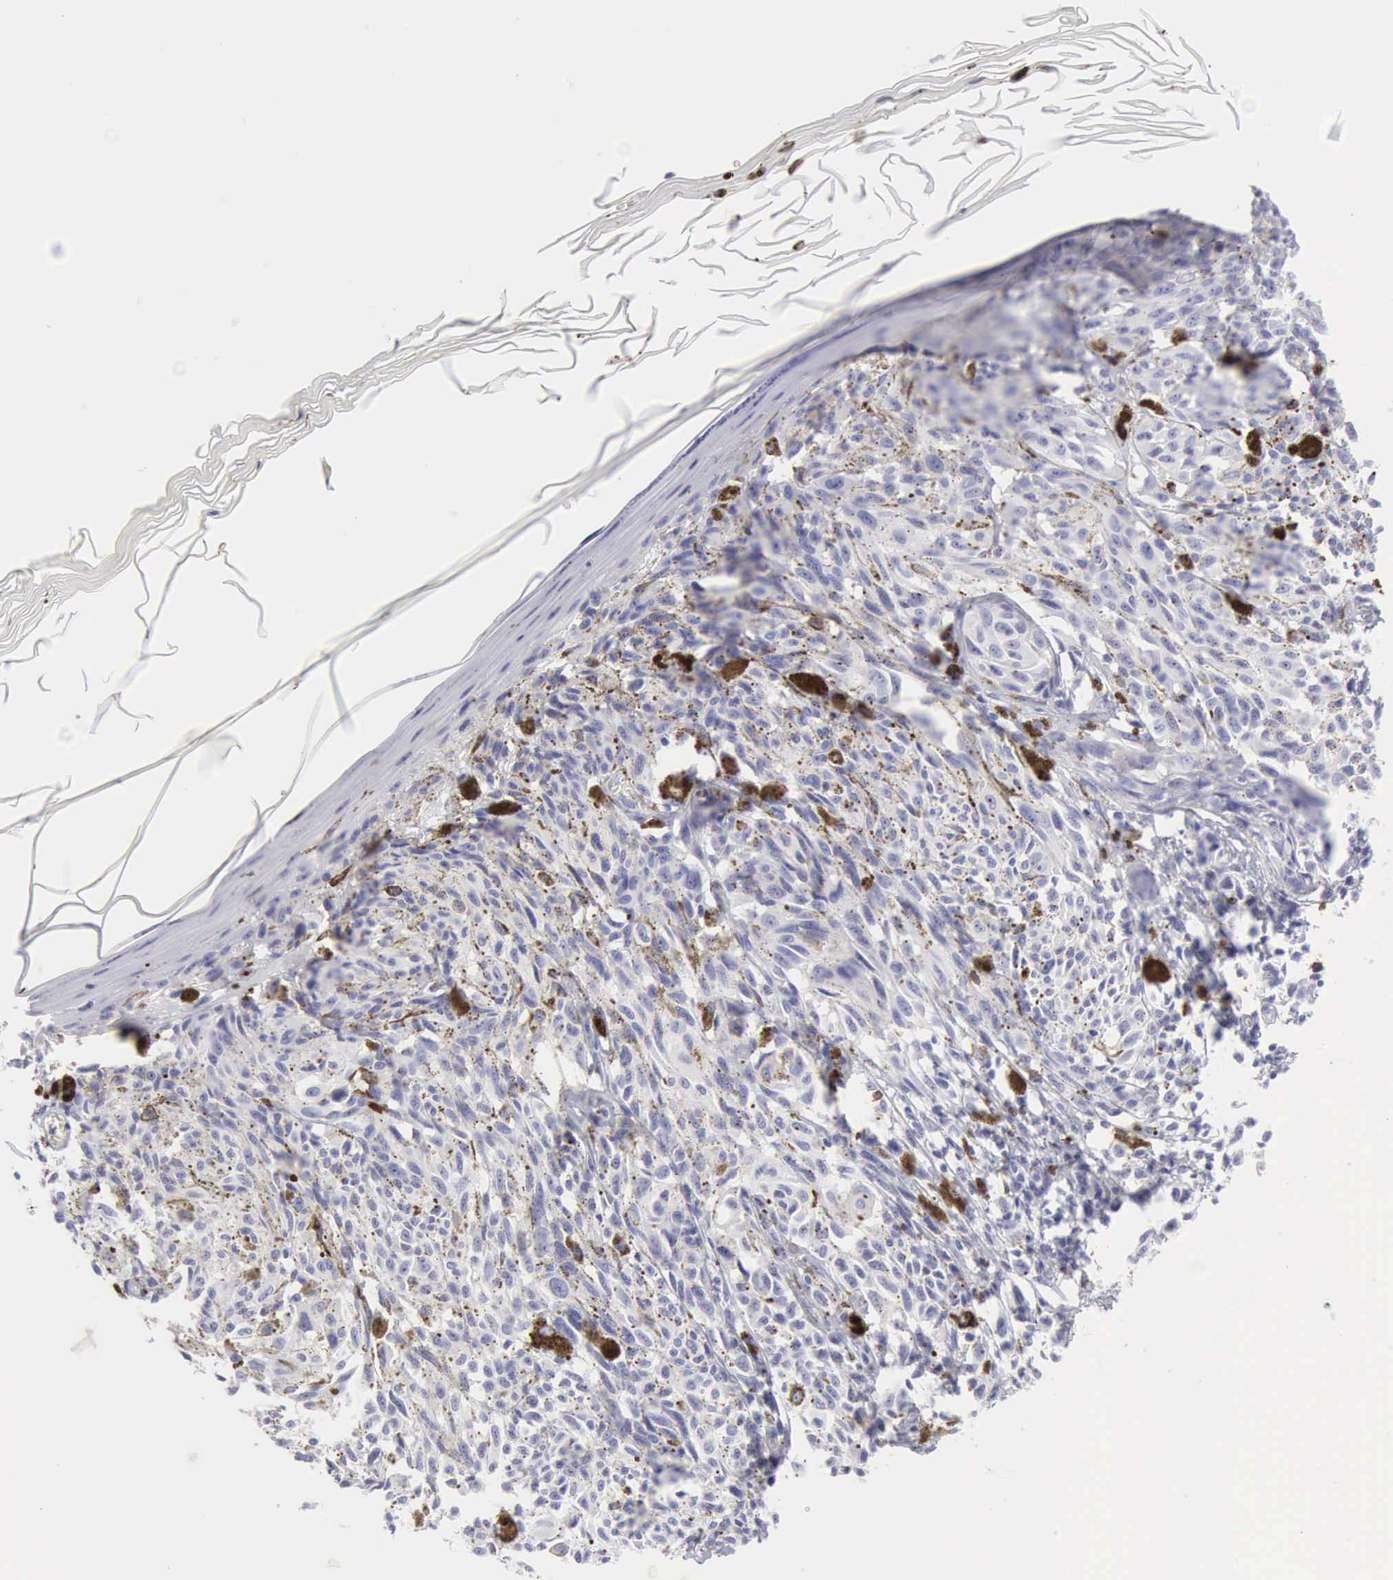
{"staining": {"intensity": "negative", "quantity": "none", "location": "none"}, "tissue": "melanoma", "cell_type": "Tumor cells", "image_type": "cancer", "snomed": [{"axis": "morphology", "description": "Malignant melanoma, NOS"}, {"axis": "topography", "description": "Skin"}], "caption": "Melanoma stained for a protein using immunohistochemistry shows no positivity tumor cells.", "gene": "NCAM1", "patient": {"sex": "female", "age": 72}}